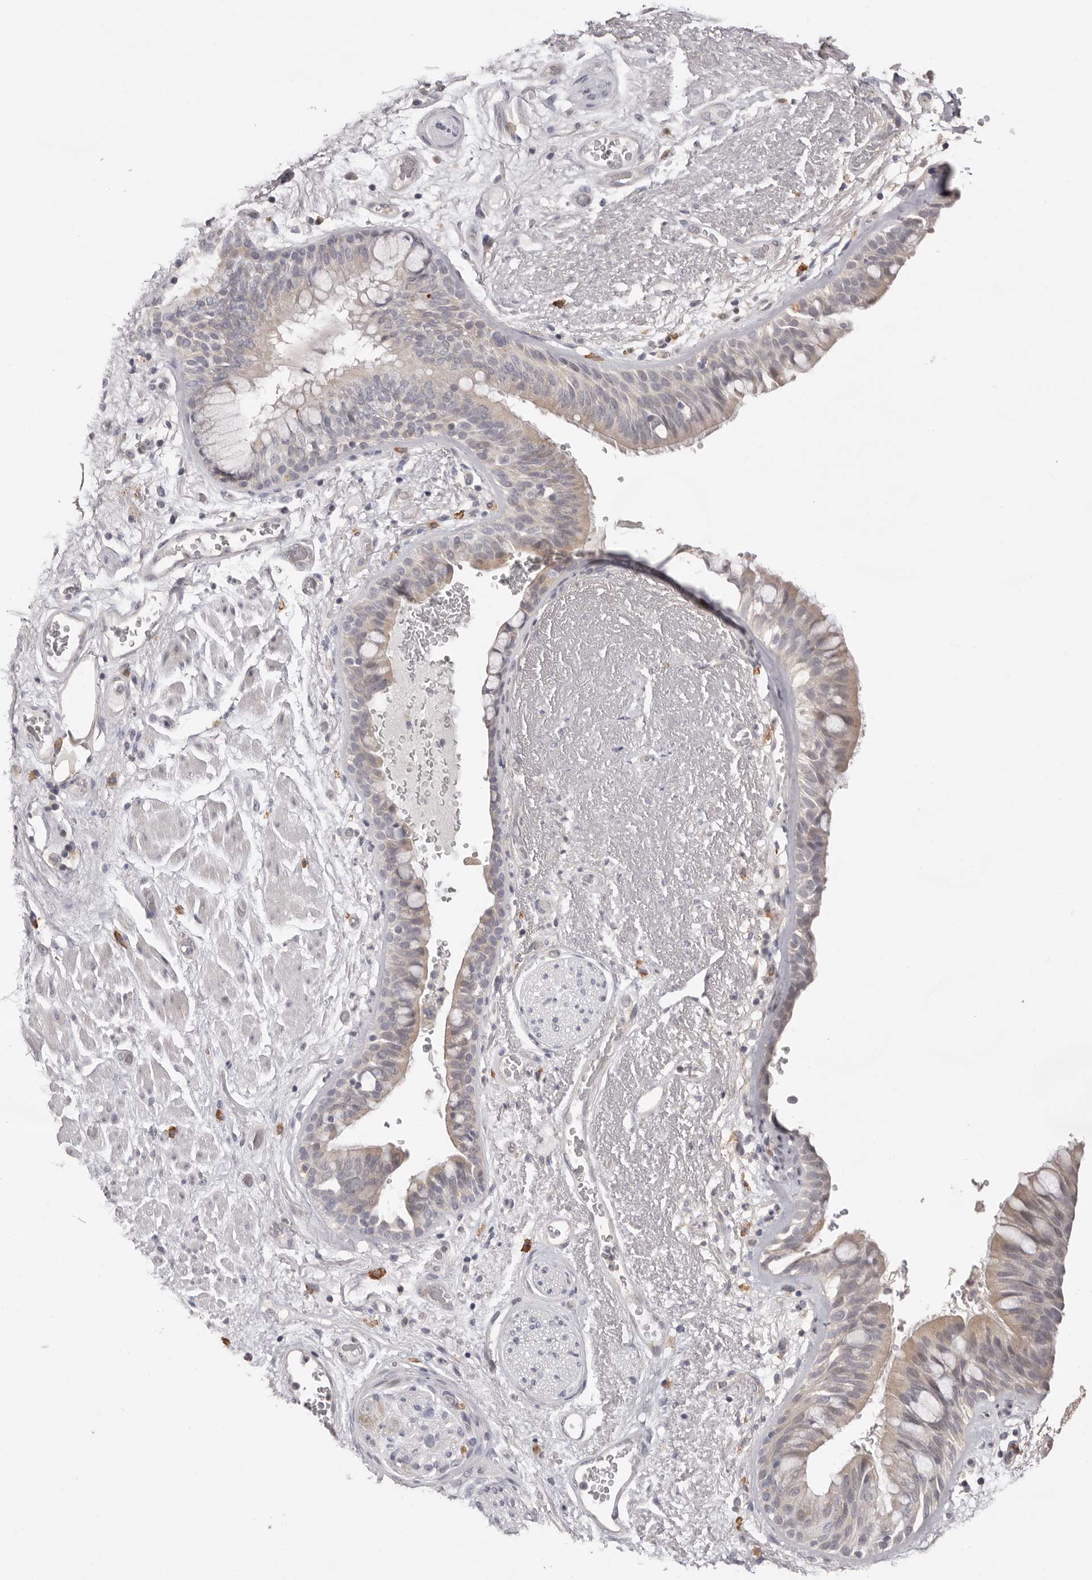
{"staining": {"intensity": "weak", "quantity": "<25%", "location": "cytoplasmic/membranous"}, "tissue": "bronchus", "cell_type": "Respiratory epithelial cells", "image_type": "normal", "snomed": [{"axis": "morphology", "description": "Normal tissue, NOS"}, {"axis": "morphology", "description": "Squamous cell carcinoma, NOS"}, {"axis": "topography", "description": "Lymph node"}, {"axis": "topography", "description": "Bronchus"}, {"axis": "topography", "description": "Lung"}], "caption": "Protein analysis of benign bronchus shows no significant positivity in respiratory epithelial cells. (Stains: DAB (3,3'-diaminobenzidine) immunohistochemistry with hematoxylin counter stain, Microscopy: brightfield microscopy at high magnification).", "gene": "MMACHC", "patient": {"sex": "male", "age": 66}}